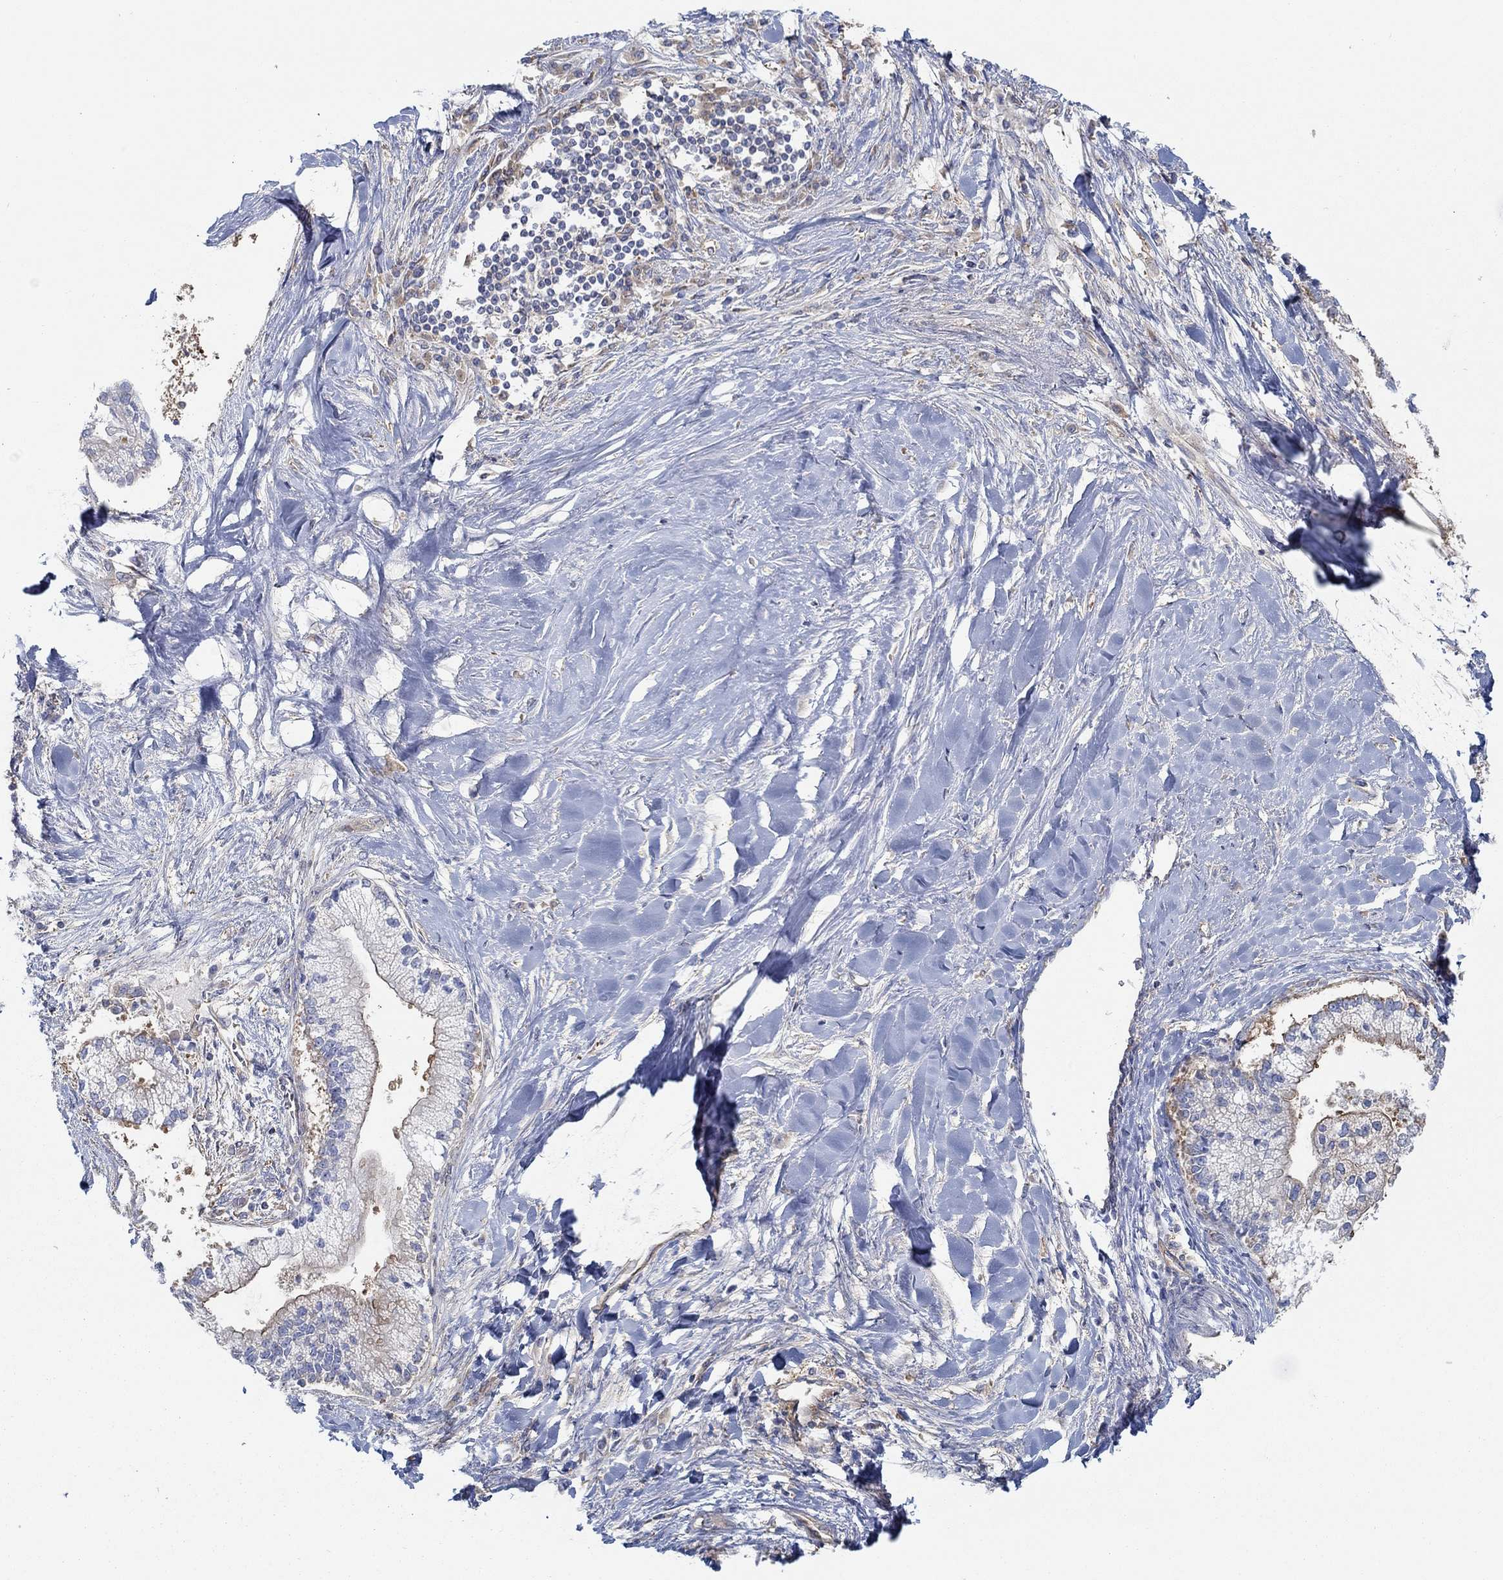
{"staining": {"intensity": "strong", "quantity": "<25%", "location": "cytoplasmic/membranous"}, "tissue": "liver cancer", "cell_type": "Tumor cells", "image_type": "cancer", "snomed": [{"axis": "morphology", "description": "Cholangiocarcinoma"}, {"axis": "topography", "description": "Liver"}], "caption": "Protein staining of liver cancer (cholangiocarcinoma) tissue displays strong cytoplasmic/membranous expression in about <25% of tumor cells.", "gene": "SPAG9", "patient": {"sex": "male", "age": 50}}